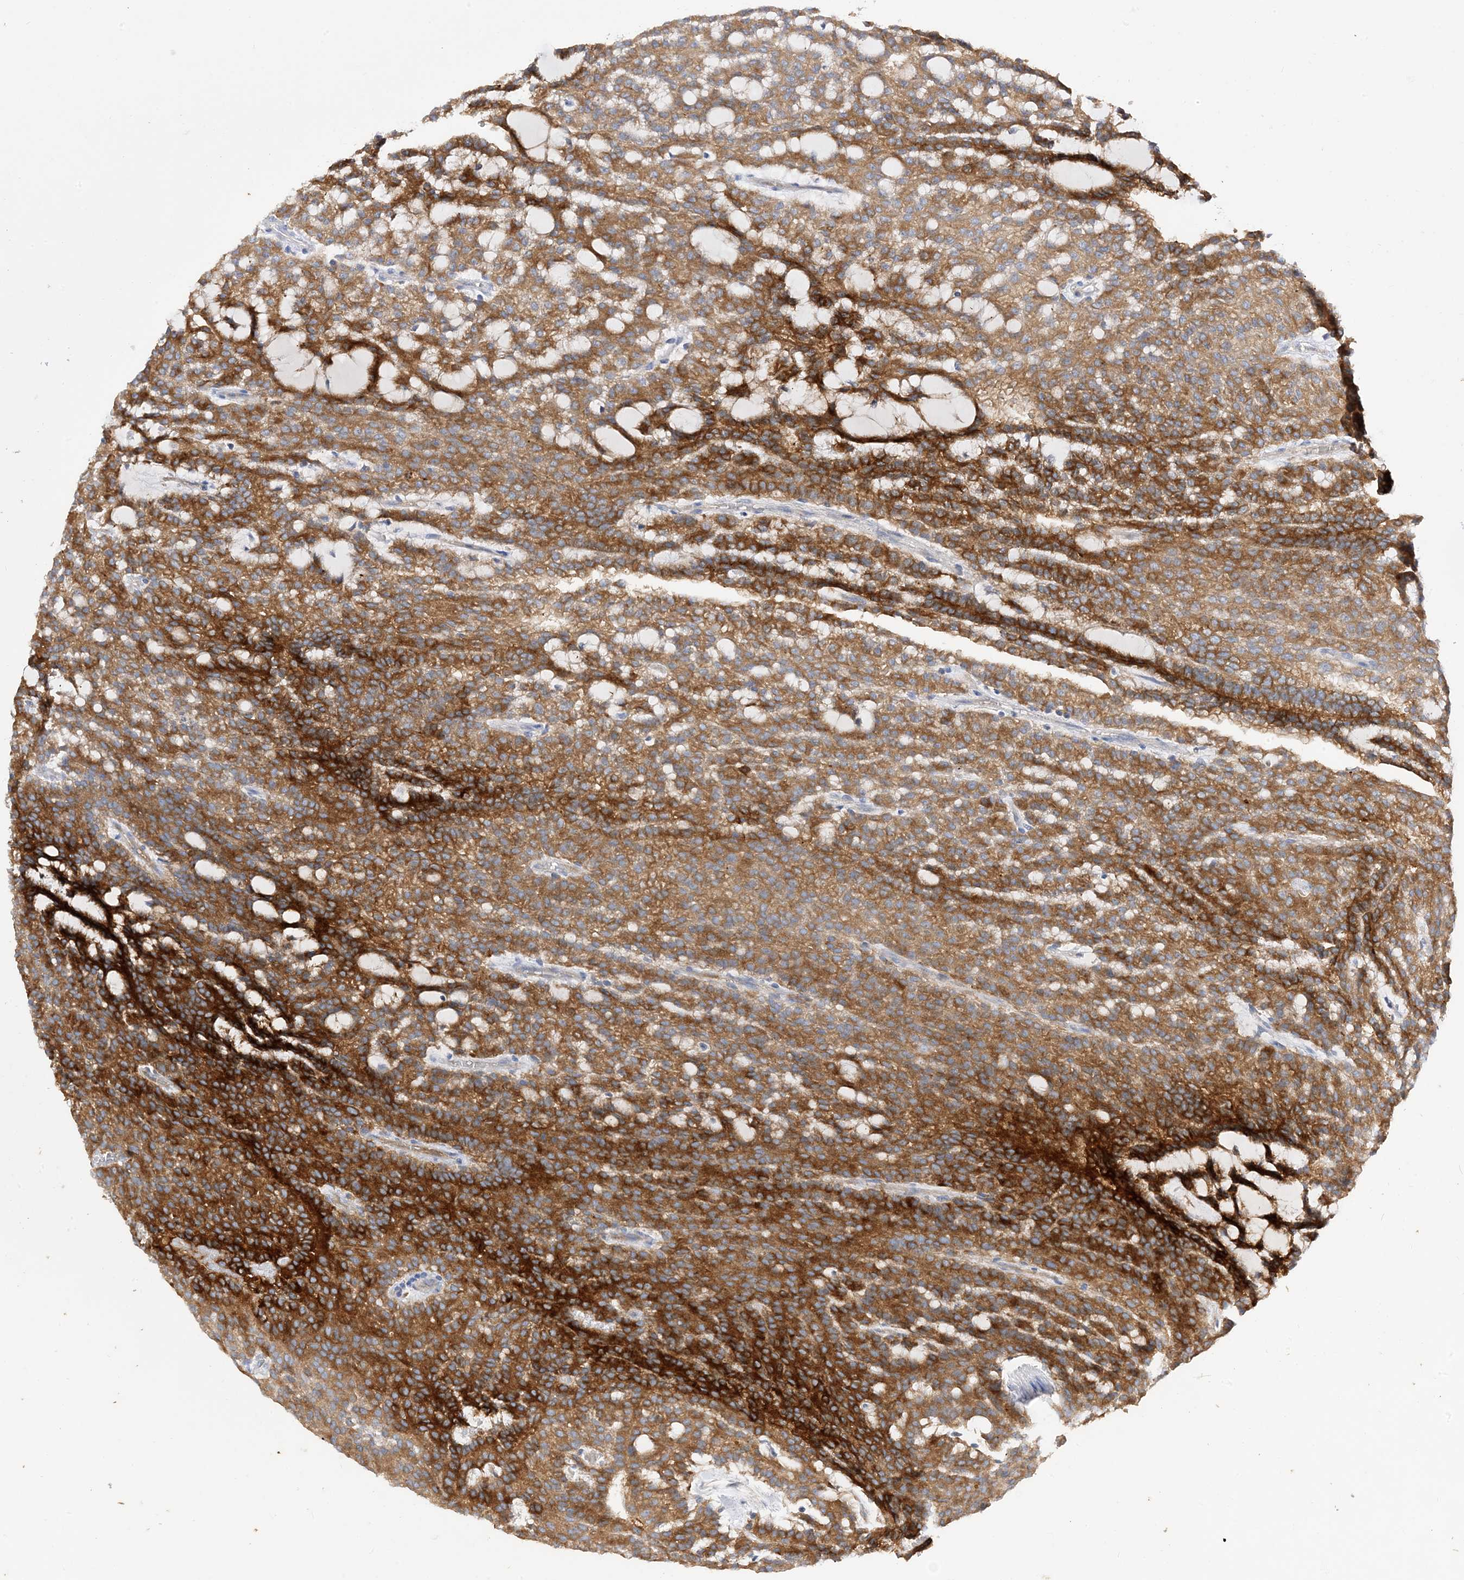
{"staining": {"intensity": "strong", "quantity": ">75%", "location": "cytoplasmic/membranous"}, "tissue": "renal cancer", "cell_type": "Tumor cells", "image_type": "cancer", "snomed": [{"axis": "morphology", "description": "Adenocarcinoma, NOS"}, {"axis": "topography", "description": "Kidney"}], "caption": "DAB (3,3'-diaminobenzidine) immunohistochemical staining of human renal cancer (adenocarcinoma) displays strong cytoplasmic/membranous protein staining in about >75% of tumor cells. (IHC, brightfield microscopy, high magnification).", "gene": "ARV1", "patient": {"sex": "male", "age": 63}}